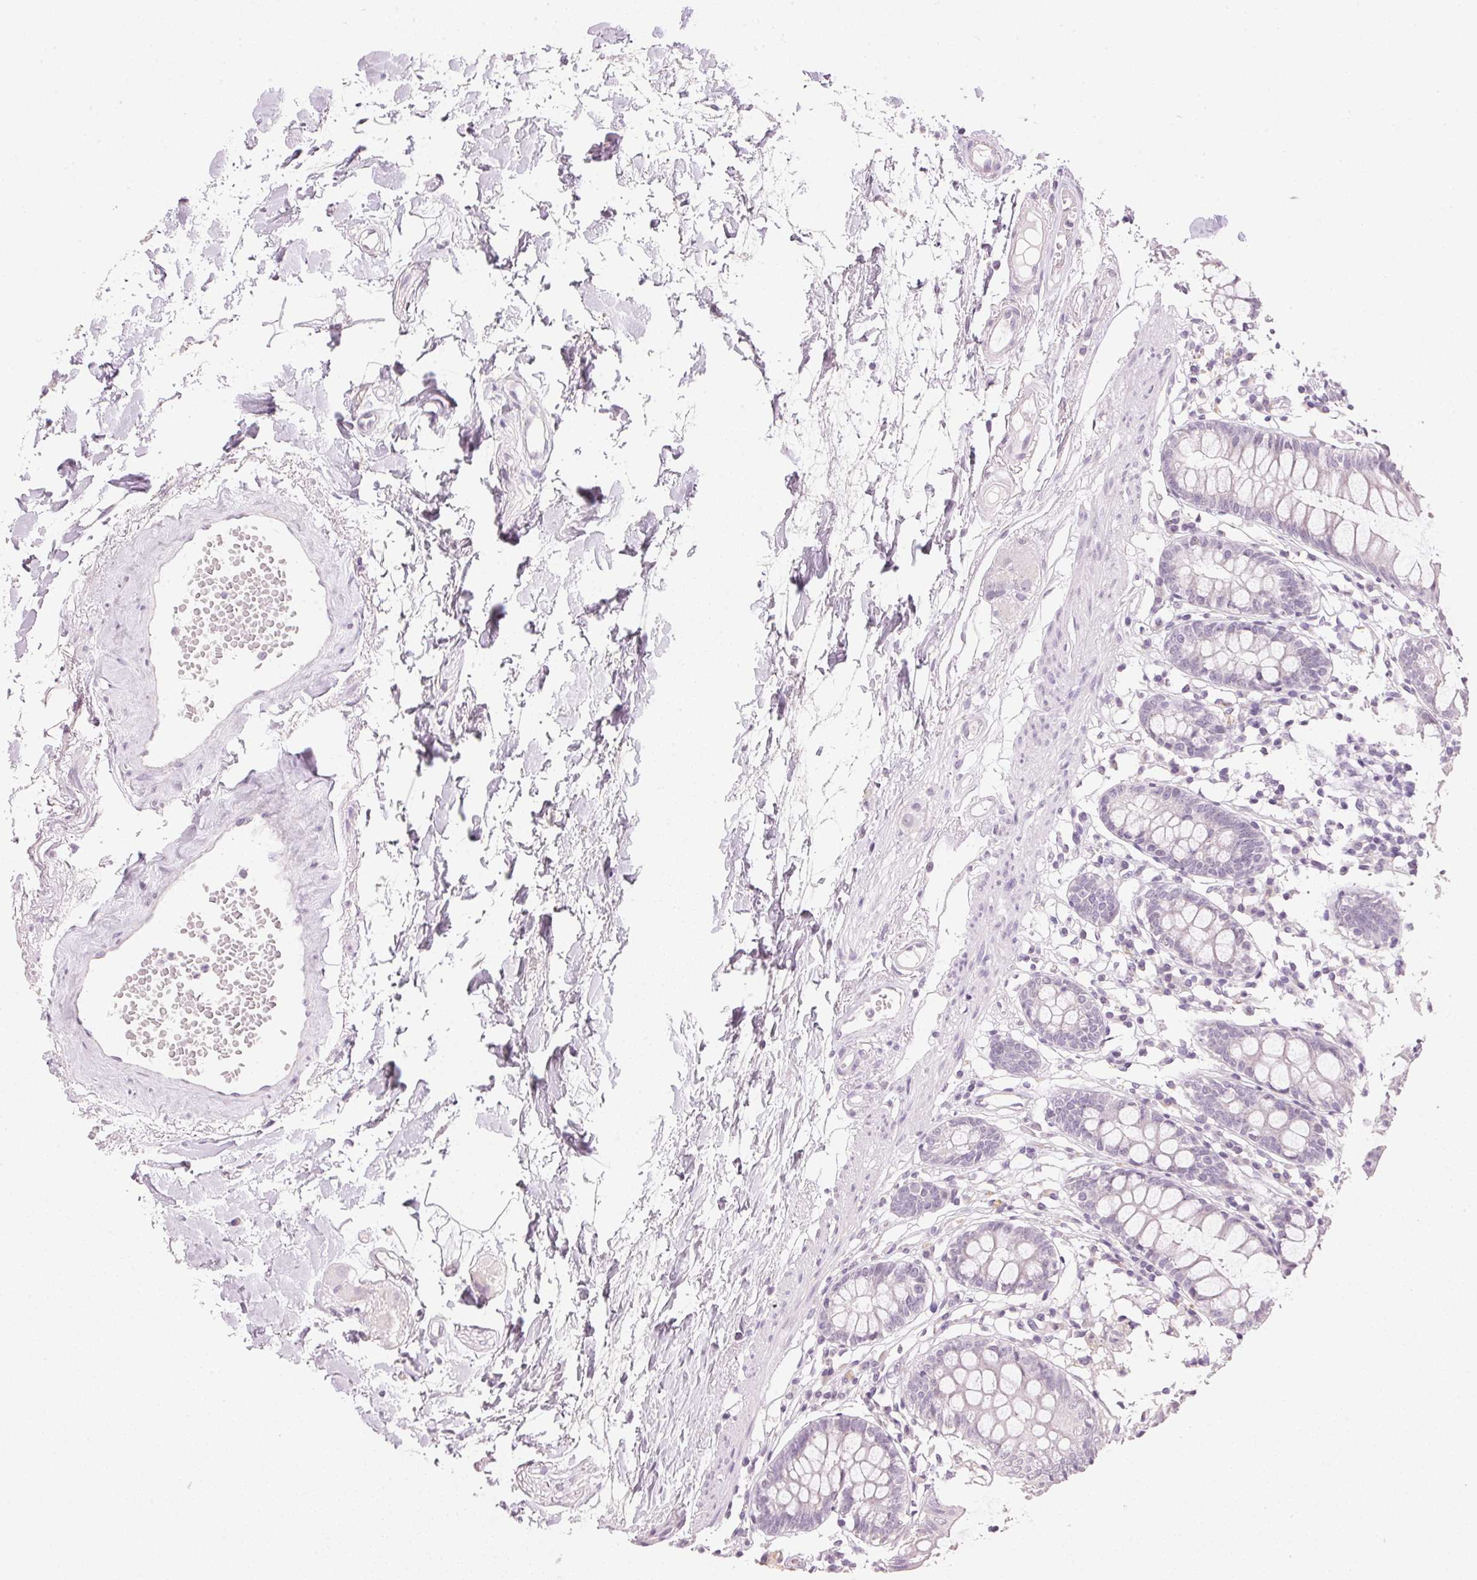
{"staining": {"intensity": "negative", "quantity": "none", "location": "none"}, "tissue": "colon", "cell_type": "Endothelial cells", "image_type": "normal", "snomed": [{"axis": "morphology", "description": "Normal tissue, NOS"}, {"axis": "topography", "description": "Colon"}], "caption": "High power microscopy histopathology image of an IHC histopathology image of benign colon, revealing no significant expression in endothelial cells. (Brightfield microscopy of DAB (3,3'-diaminobenzidine) immunohistochemistry at high magnification).", "gene": "IGFBP1", "patient": {"sex": "female", "age": 84}}